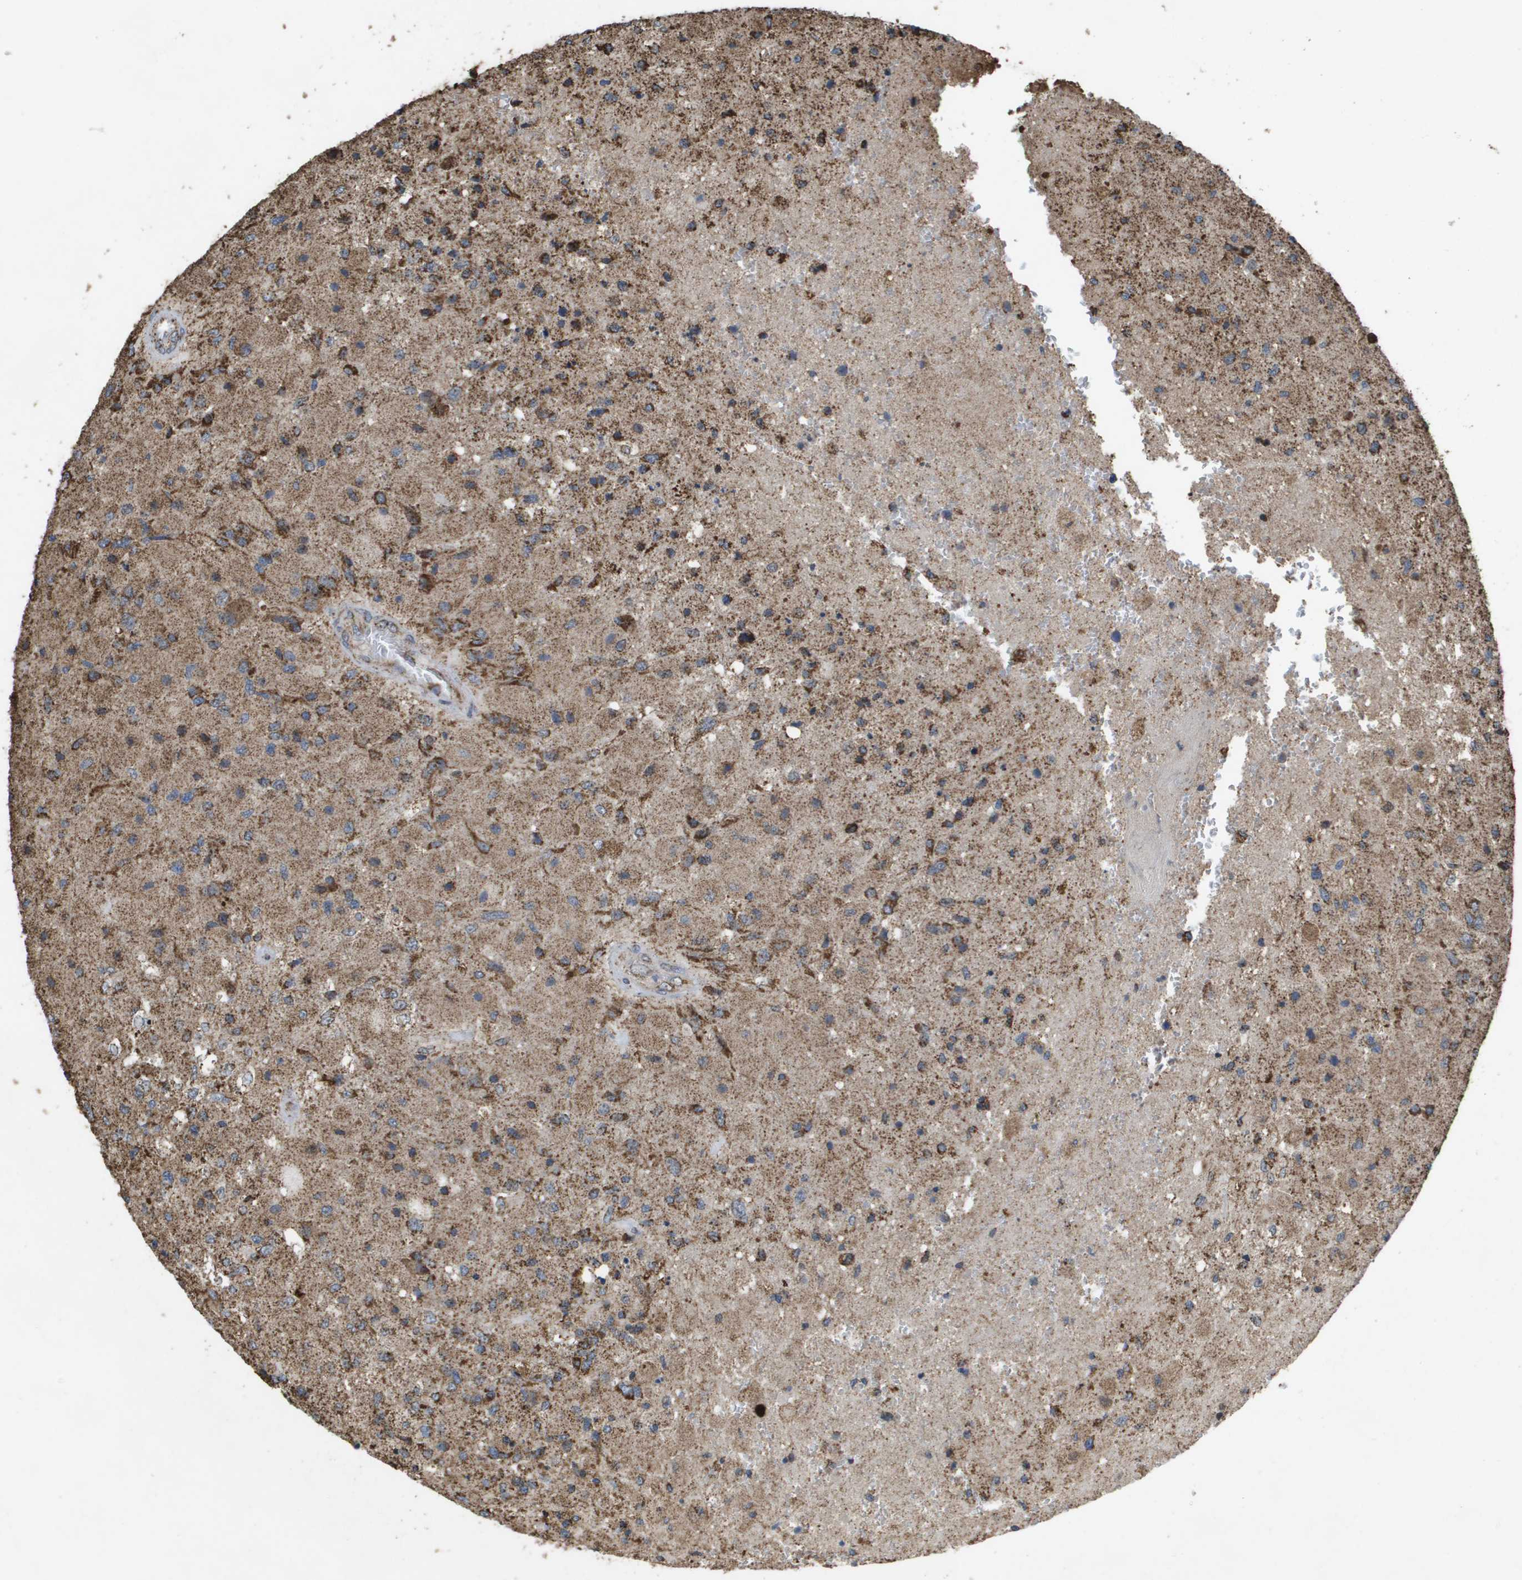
{"staining": {"intensity": "strong", "quantity": "25%-75%", "location": "cytoplasmic/membranous"}, "tissue": "glioma", "cell_type": "Tumor cells", "image_type": "cancer", "snomed": [{"axis": "morphology", "description": "Normal tissue, NOS"}, {"axis": "morphology", "description": "Glioma, malignant, High grade"}, {"axis": "topography", "description": "Cerebral cortex"}], "caption": "A micrograph showing strong cytoplasmic/membranous staining in approximately 25%-75% of tumor cells in malignant glioma (high-grade), as visualized by brown immunohistochemical staining.", "gene": "HSPE1", "patient": {"sex": "male", "age": 77}}